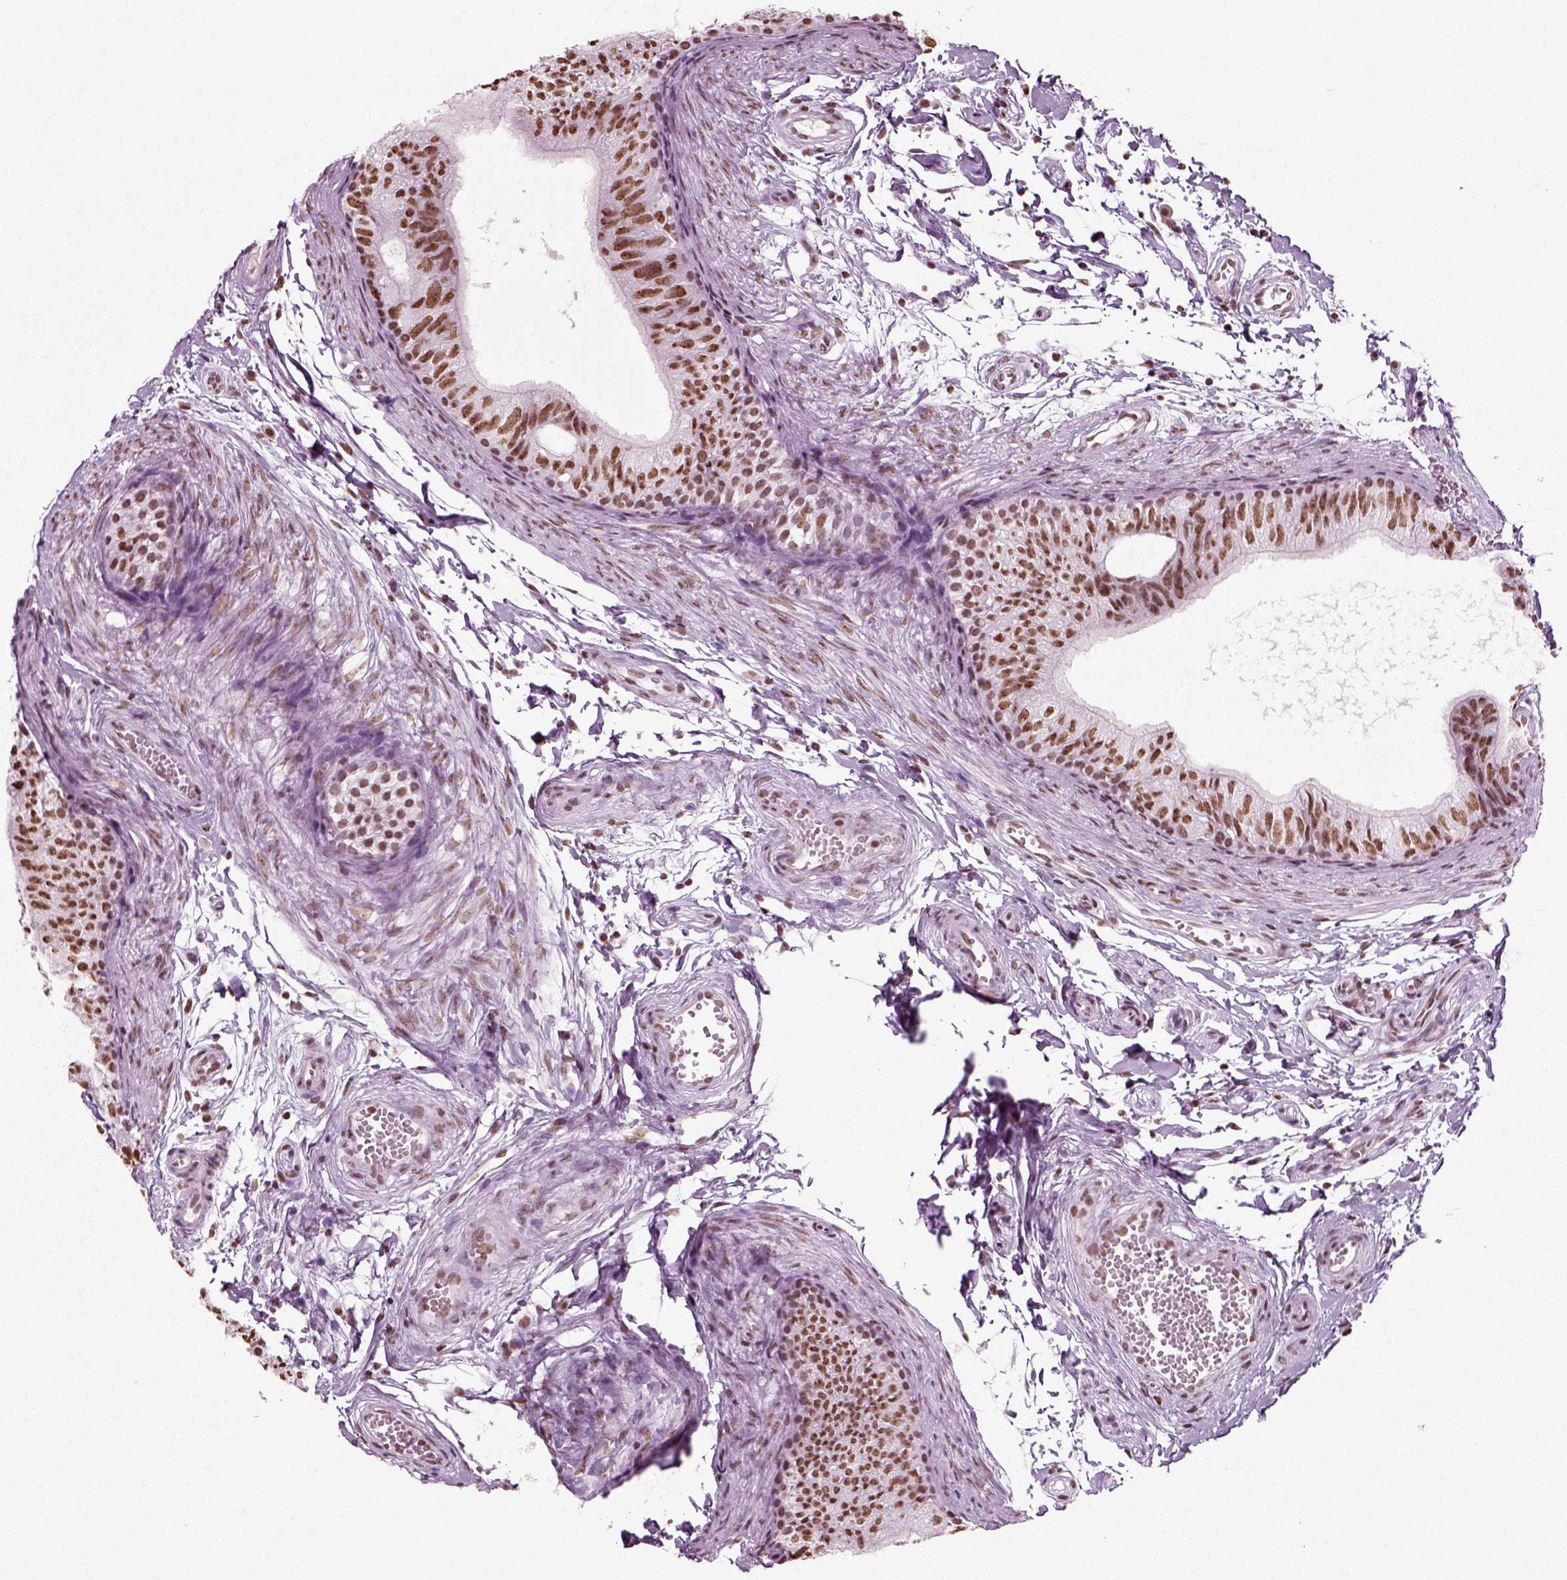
{"staining": {"intensity": "strong", "quantity": ">75%", "location": "nuclear"}, "tissue": "epididymis", "cell_type": "Glandular cells", "image_type": "normal", "snomed": [{"axis": "morphology", "description": "Normal tissue, NOS"}, {"axis": "topography", "description": "Epididymis"}], "caption": "Protein staining exhibits strong nuclear positivity in approximately >75% of glandular cells in benign epididymis. The protein of interest is shown in brown color, while the nuclei are stained blue.", "gene": "POLR1H", "patient": {"sex": "male", "age": 22}}